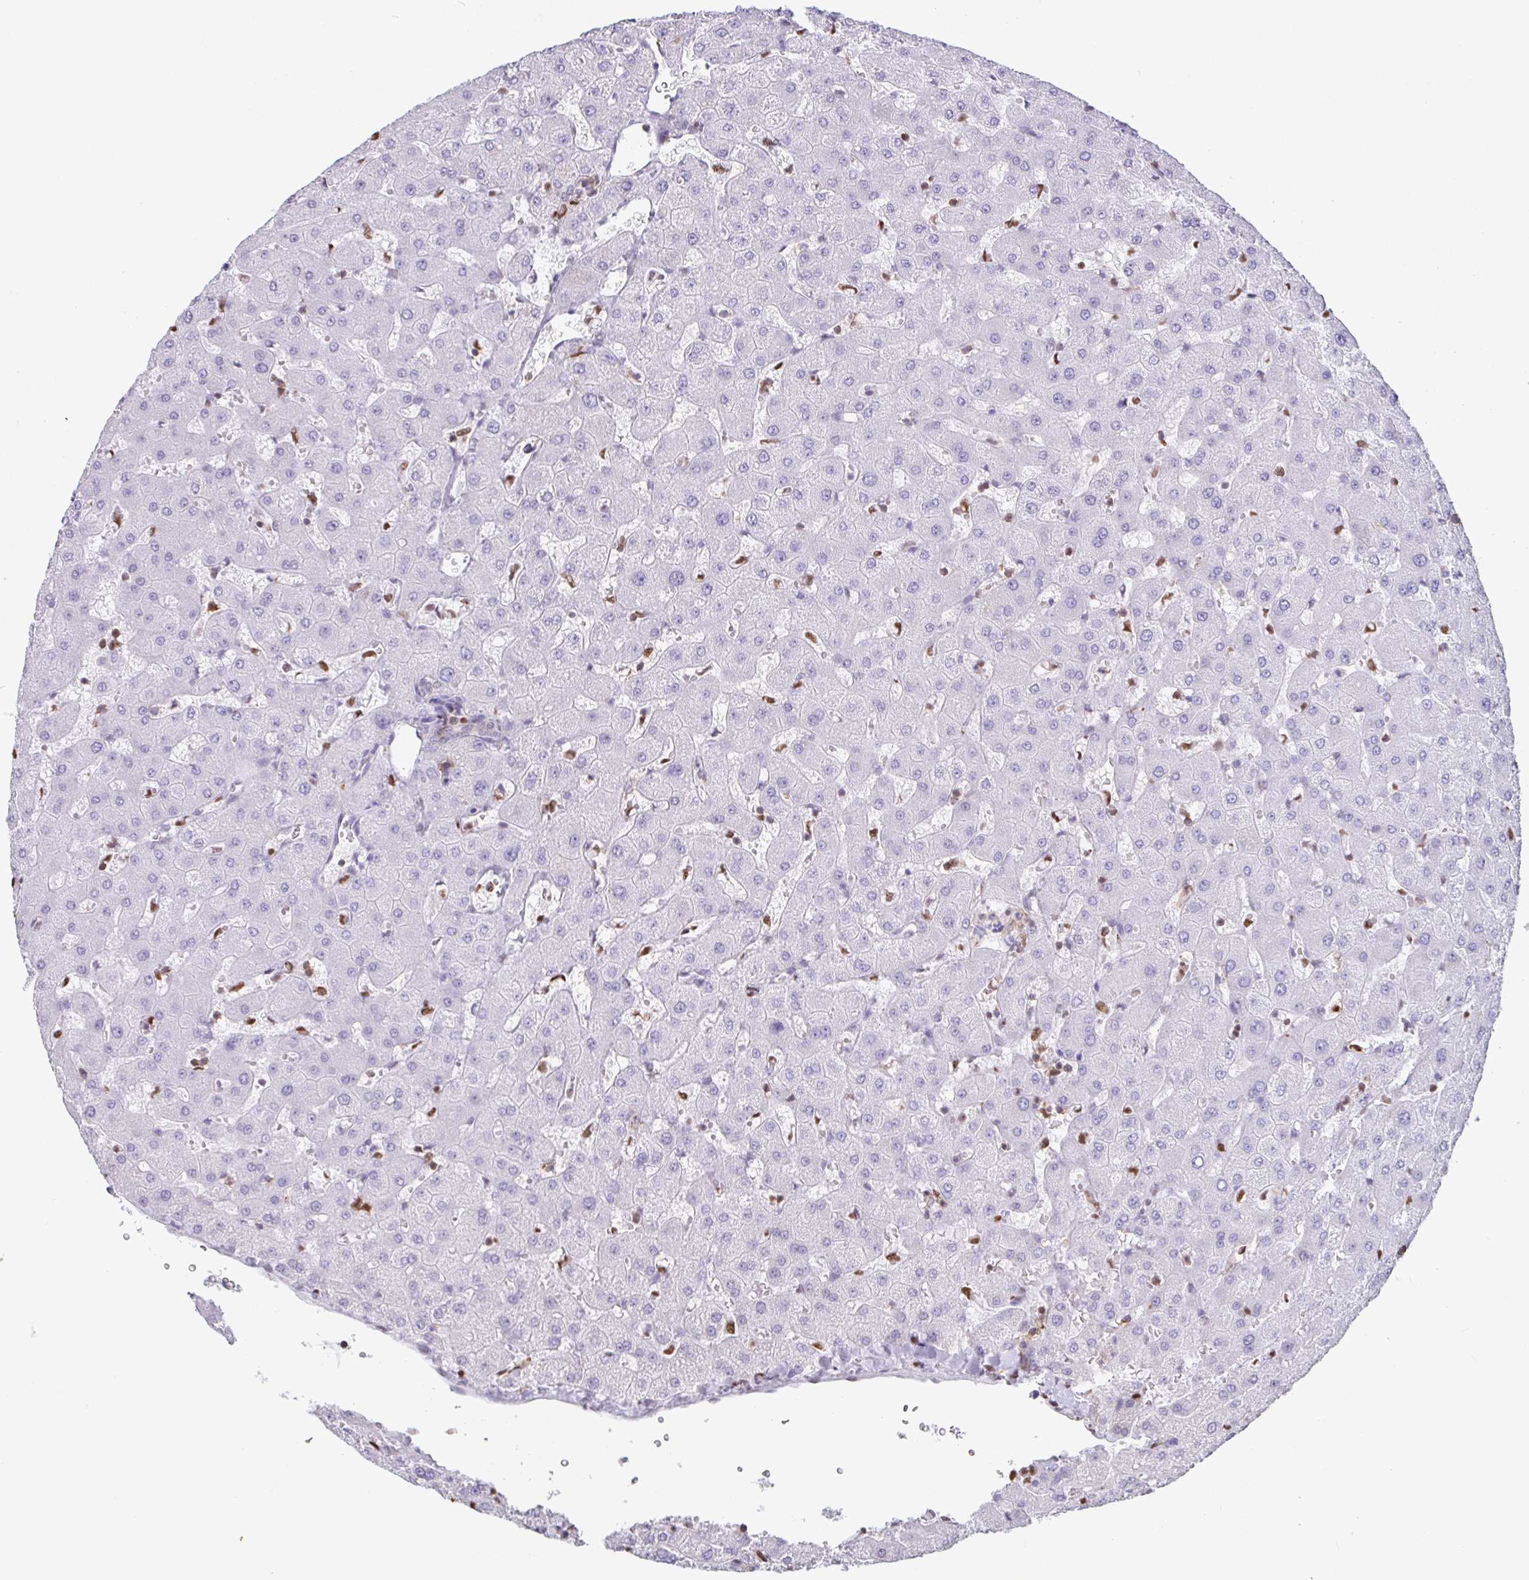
{"staining": {"intensity": "weak", "quantity": "<25%", "location": "nuclear"}, "tissue": "liver", "cell_type": "Cholangiocytes", "image_type": "normal", "snomed": [{"axis": "morphology", "description": "Normal tissue, NOS"}, {"axis": "topography", "description": "Liver"}], "caption": "Cholangiocytes are negative for brown protein staining in benign liver. (Brightfield microscopy of DAB IHC at high magnification).", "gene": "BTBD10", "patient": {"sex": "female", "age": 63}}